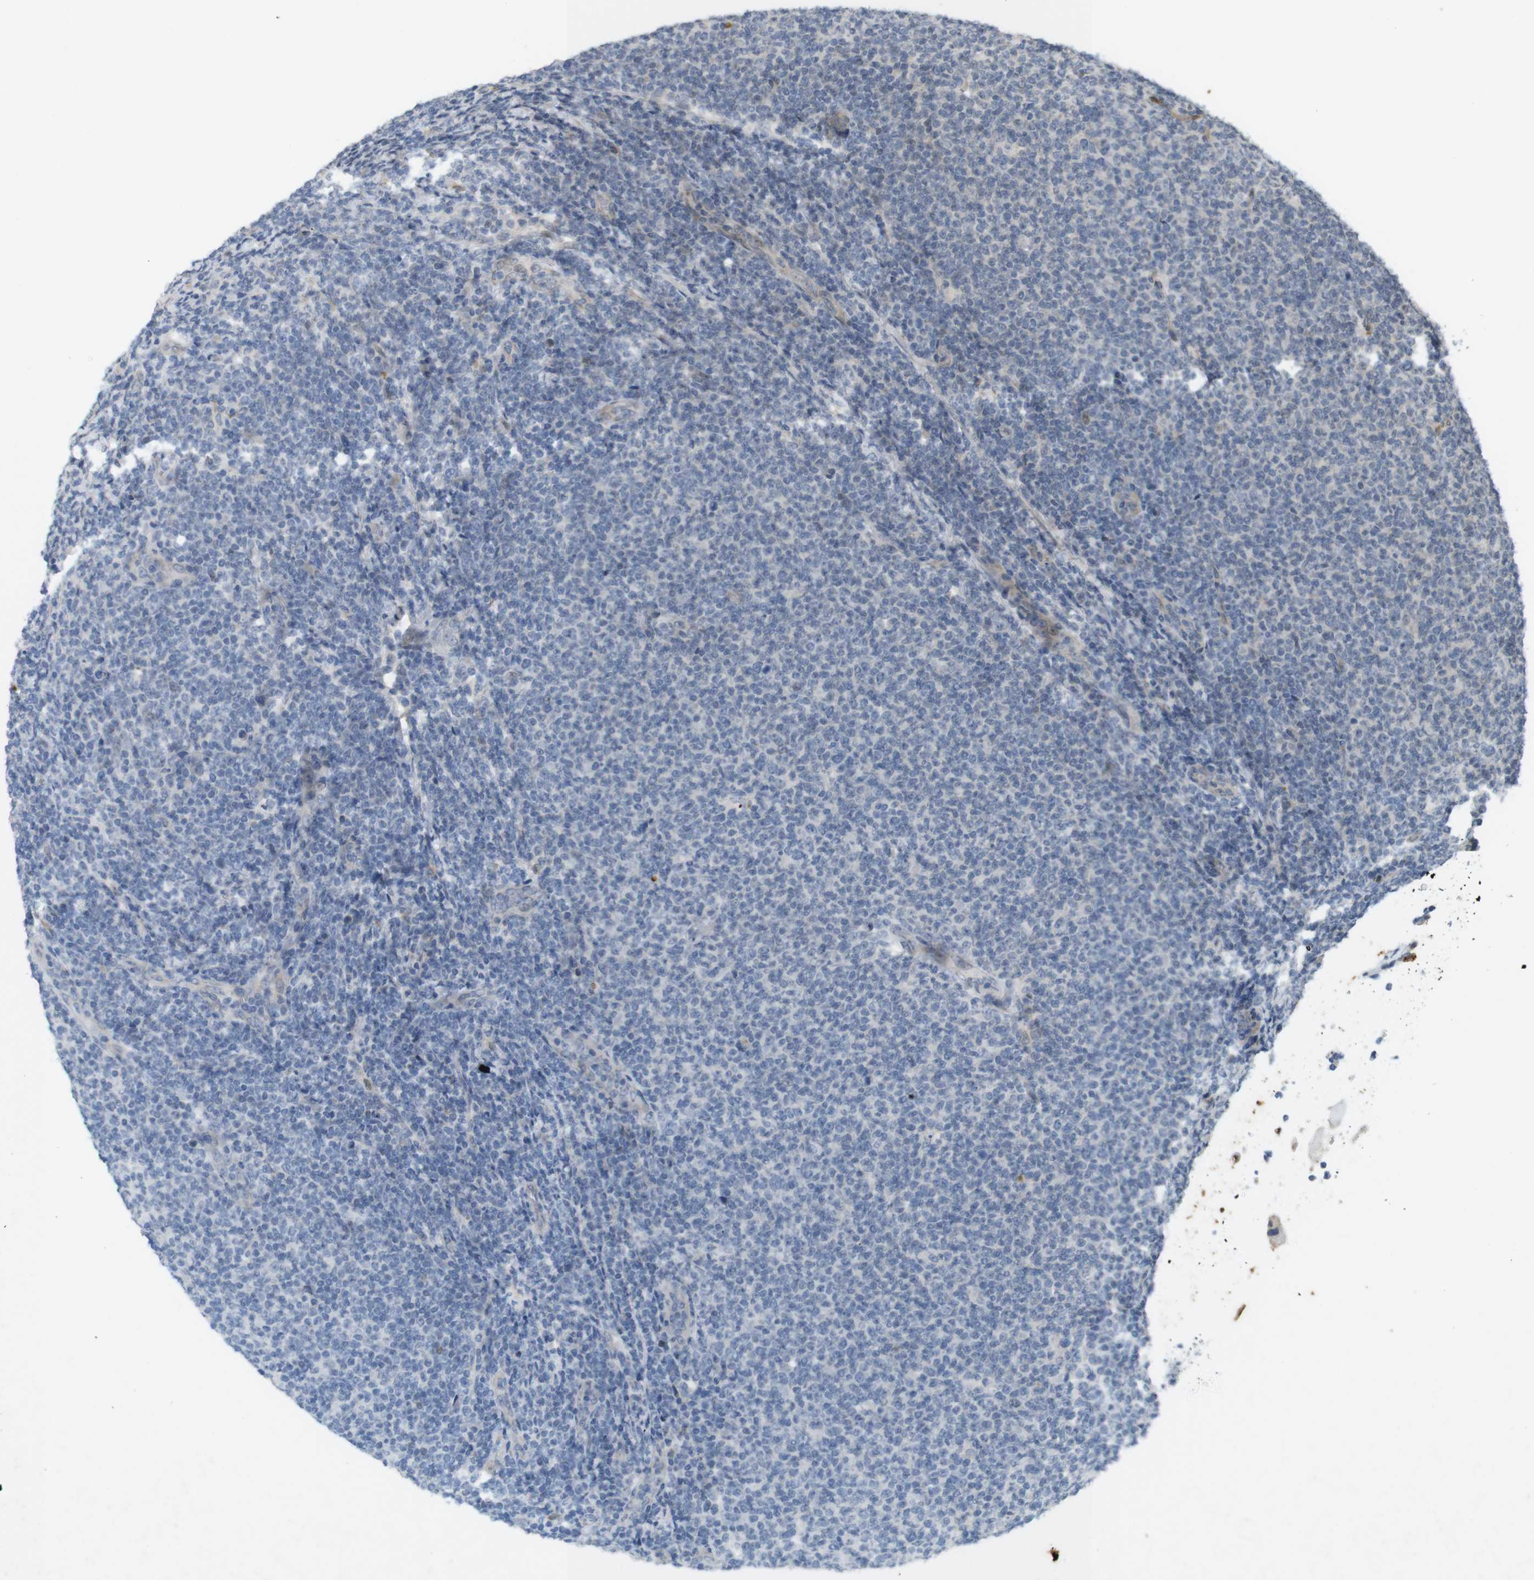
{"staining": {"intensity": "negative", "quantity": "none", "location": "none"}, "tissue": "lymphoma", "cell_type": "Tumor cells", "image_type": "cancer", "snomed": [{"axis": "morphology", "description": "Malignant lymphoma, non-Hodgkin's type, Low grade"}, {"axis": "topography", "description": "Lymph node"}], "caption": "Tumor cells are negative for brown protein staining in low-grade malignant lymphoma, non-Hodgkin's type.", "gene": "PPP1R14A", "patient": {"sex": "male", "age": 66}}